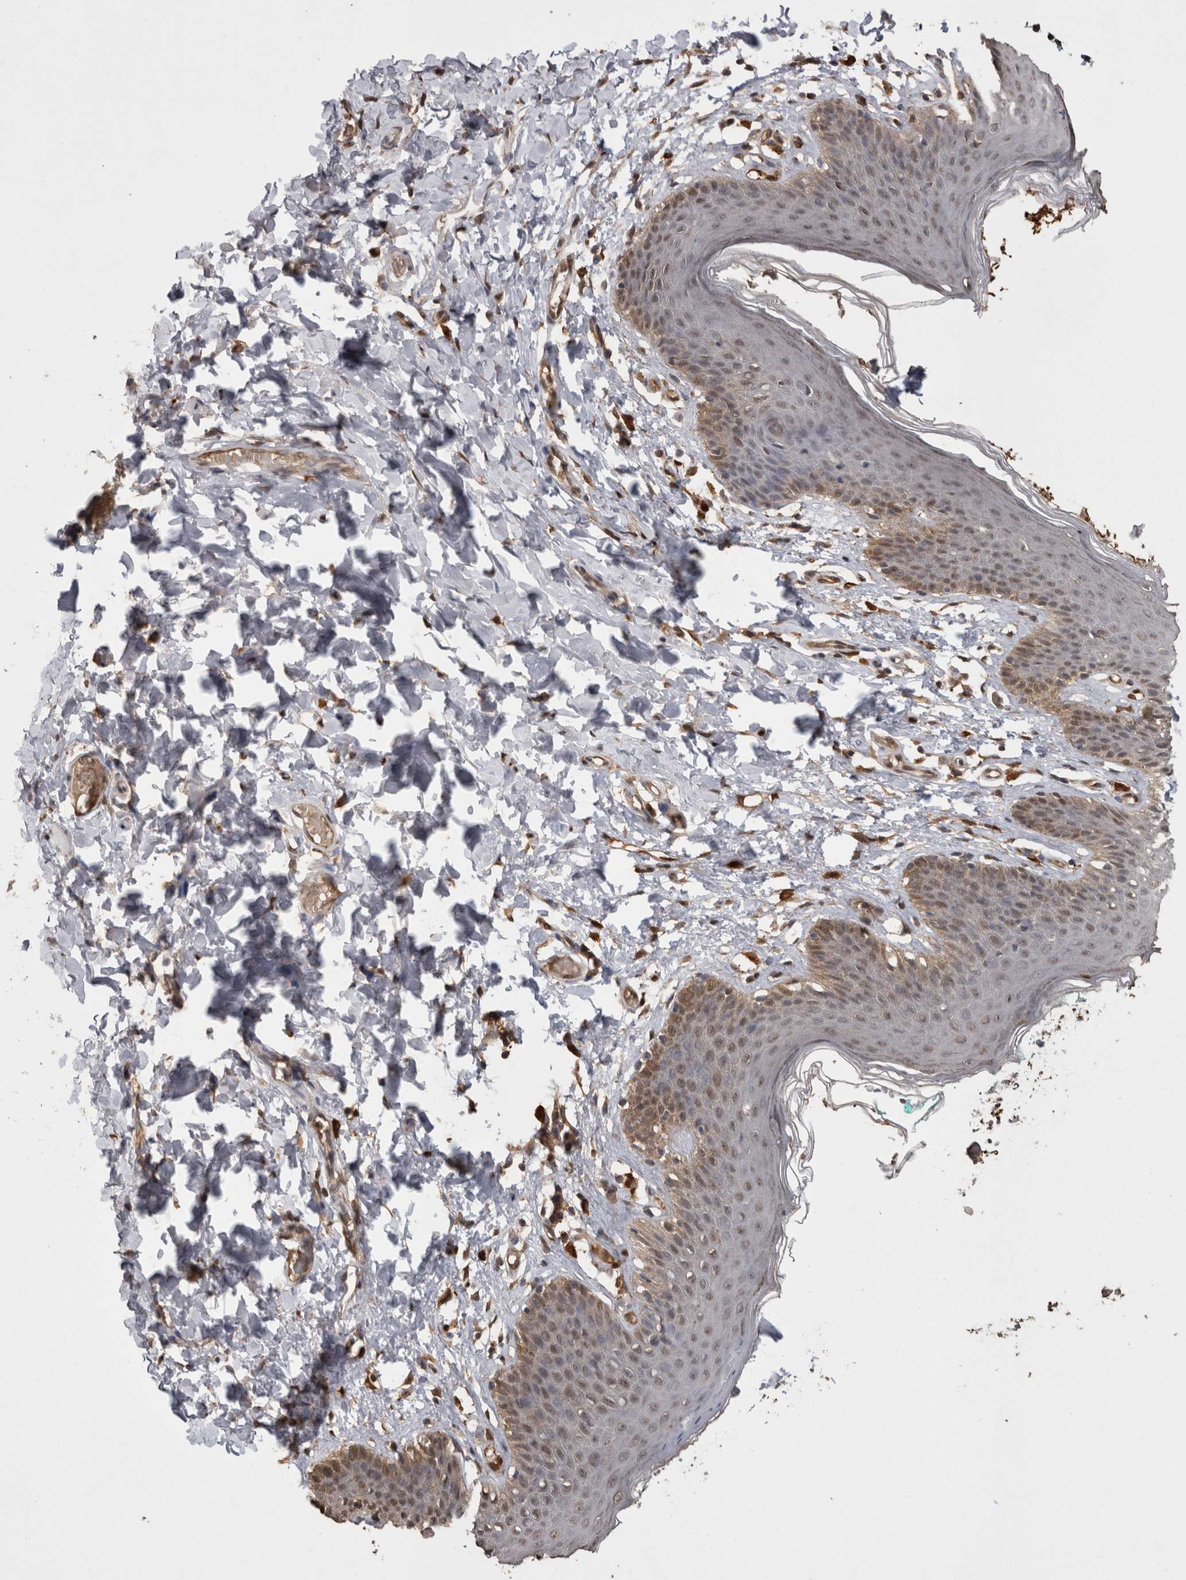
{"staining": {"intensity": "weak", "quantity": ">75%", "location": "nuclear"}, "tissue": "skin", "cell_type": "Epidermal cells", "image_type": "normal", "snomed": [{"axis": "morphology", "description": "Normal tissue, NOS"}, {"axis": "topography", "description": "Vulva"}], "caption": "Immunohistochemistry (IHC) of normal human skin demonstrates low levels of weak nuclear positivity in approximately >75% of epidermal cells.", "gene": "LXN", "patient": {"sex": "female", "age": 66}}